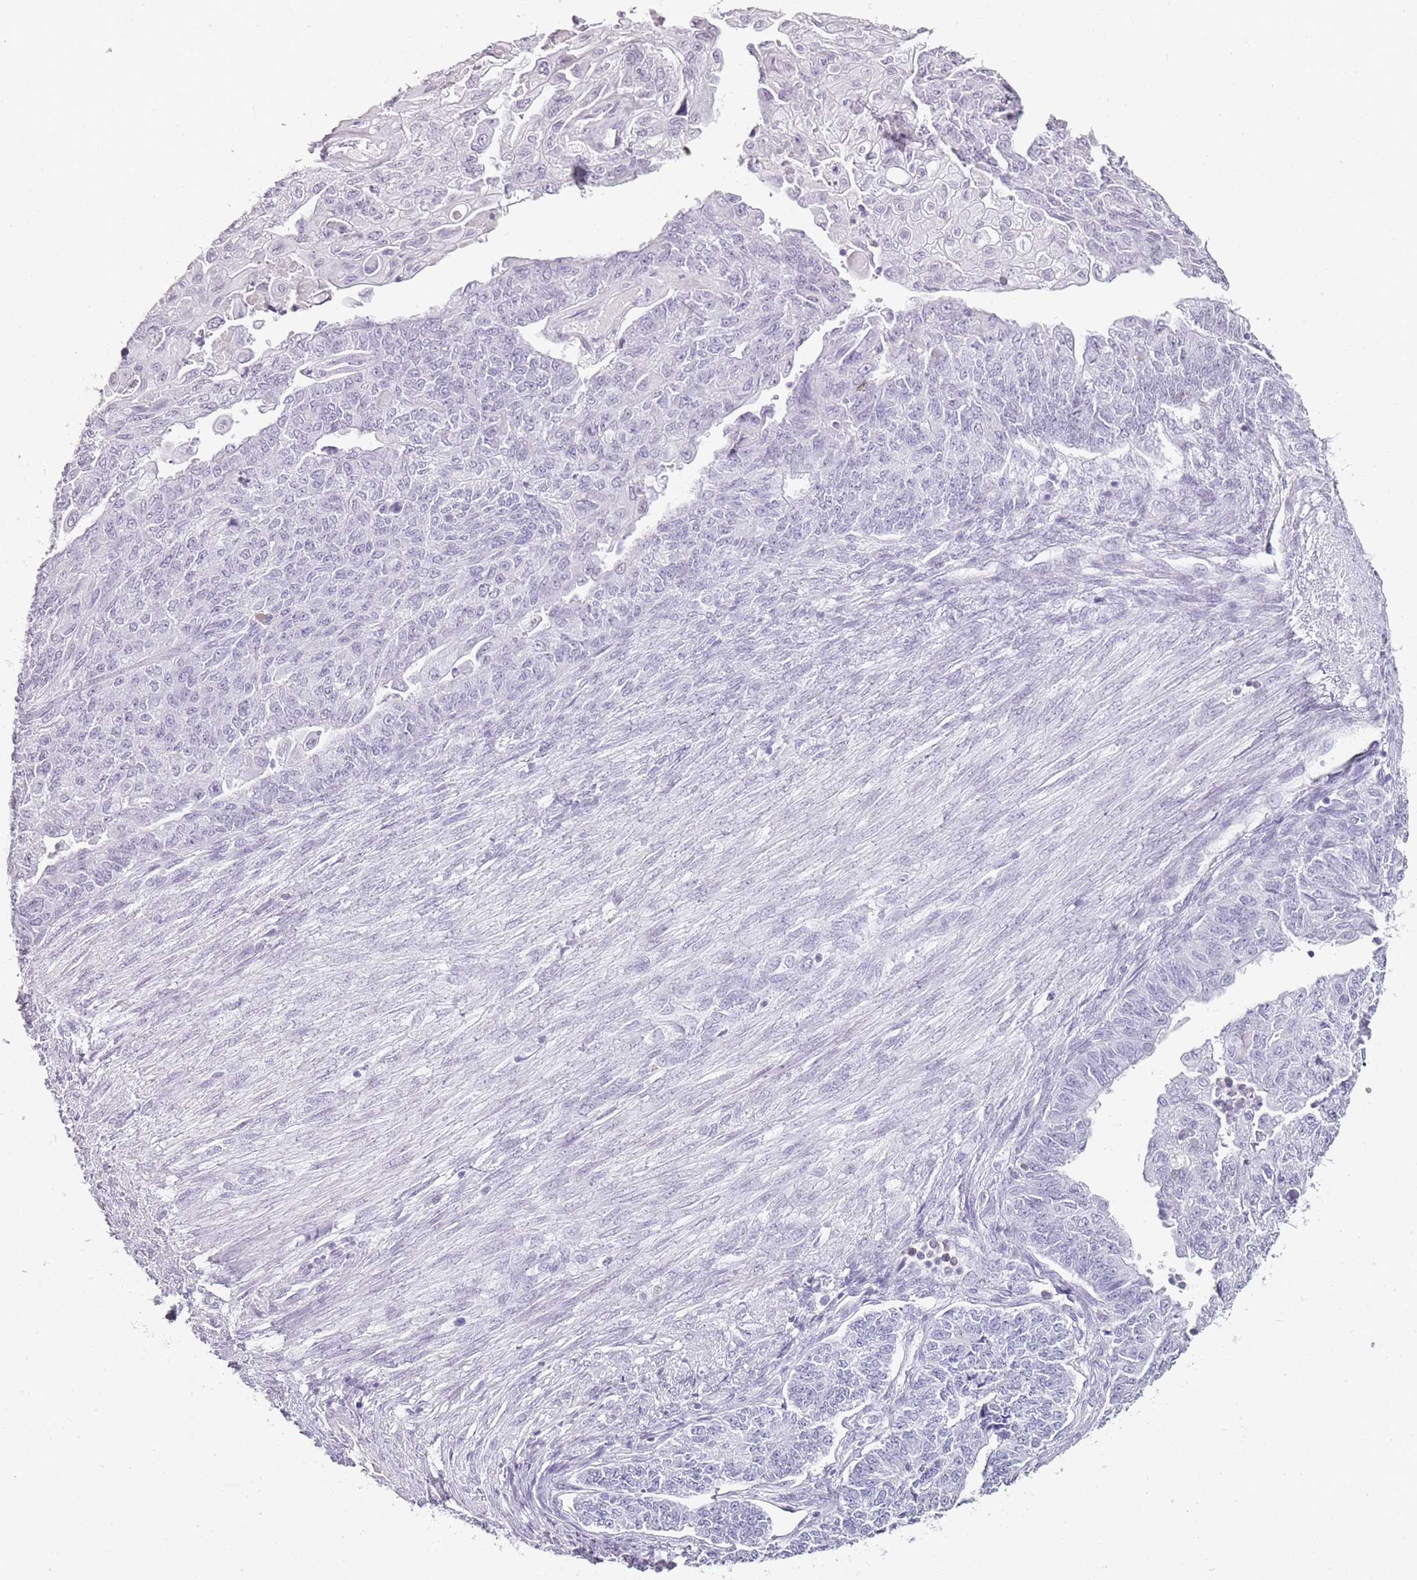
{"staining": {"intensity": "negative", "quantity": "none", "location": "none"}, "tissue": "endometrial cancer", "cell_type": "Tumor cells", "image_type": "cancer", "snomed": [{"axis": "morphology", "description": "Adenocarcinoma, NOS"}, {"axis": "topography", "description": "Endometrium"}], "caption": "Tumor cells show no significant protein staining in endometrial cancer (adenocarcinoma).", "gene": "JAKMIP1", "patient": {"sex": "female", "age": 32}}